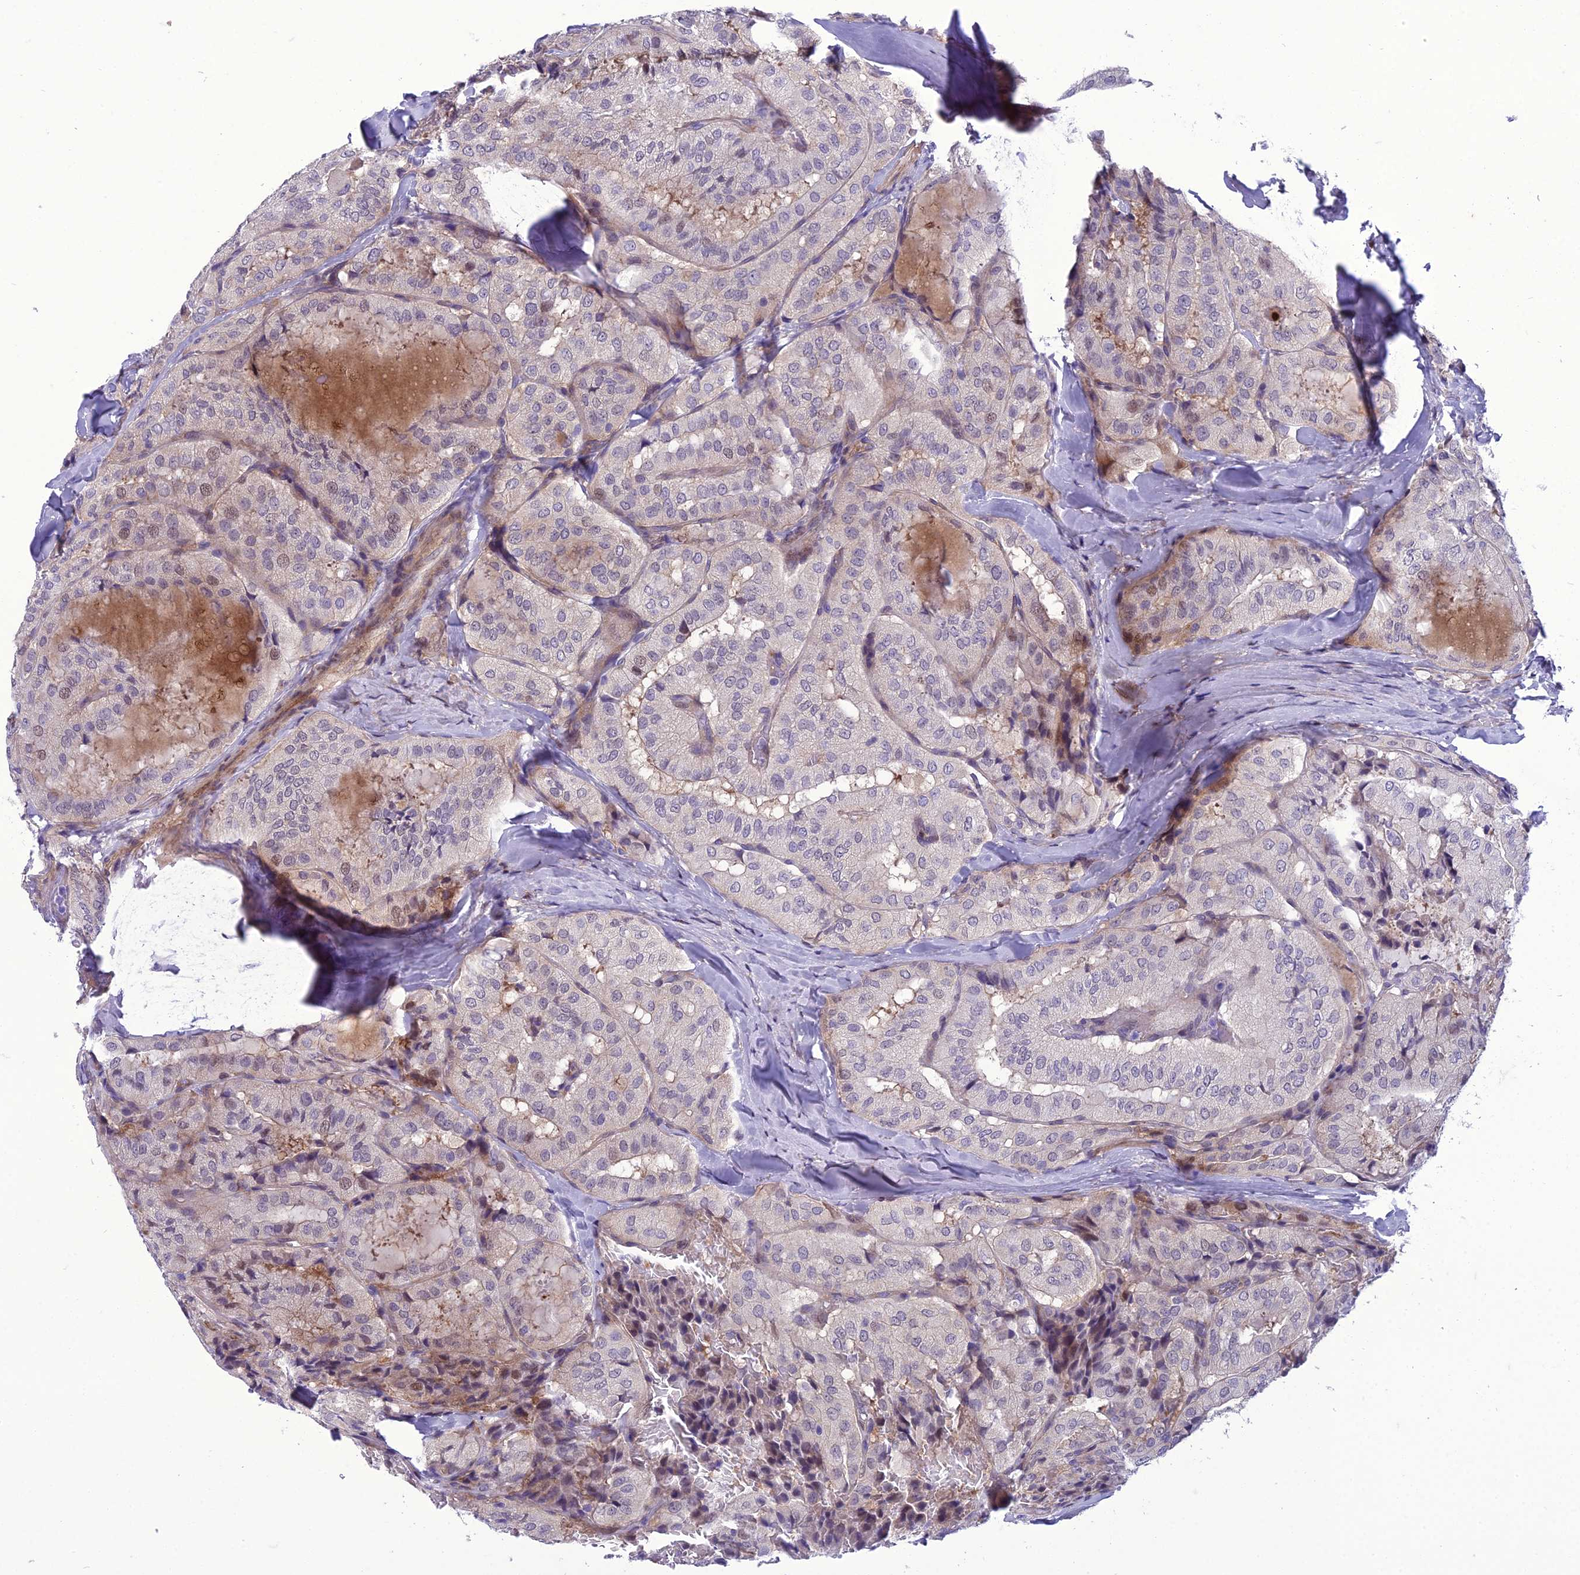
{"staining": {"intensity": "weak", "quantity": "<25%", "location": "nuclear"}, "tissue": "thyroid cancer", "cell_type": "Tumor cells", "image_type": "cancer", "snomed": [{"axis": "morphology", "description": "Normal tissue, NOS"}, {"axis": "morphology", "description": "Papillary adenocarcinoma, NOS"}, {"axis": "topography", "description": "Thyroid gland"}], "caption": "Tumor cells are negative for protein expression in human thyroid papillary adenocarcinoma. (DAB (3,3'-diaminobenzidine) immunohistochemistry, high magnification).", "gene": "GAB4", "patient": {"sex": "female", "age": 59}}